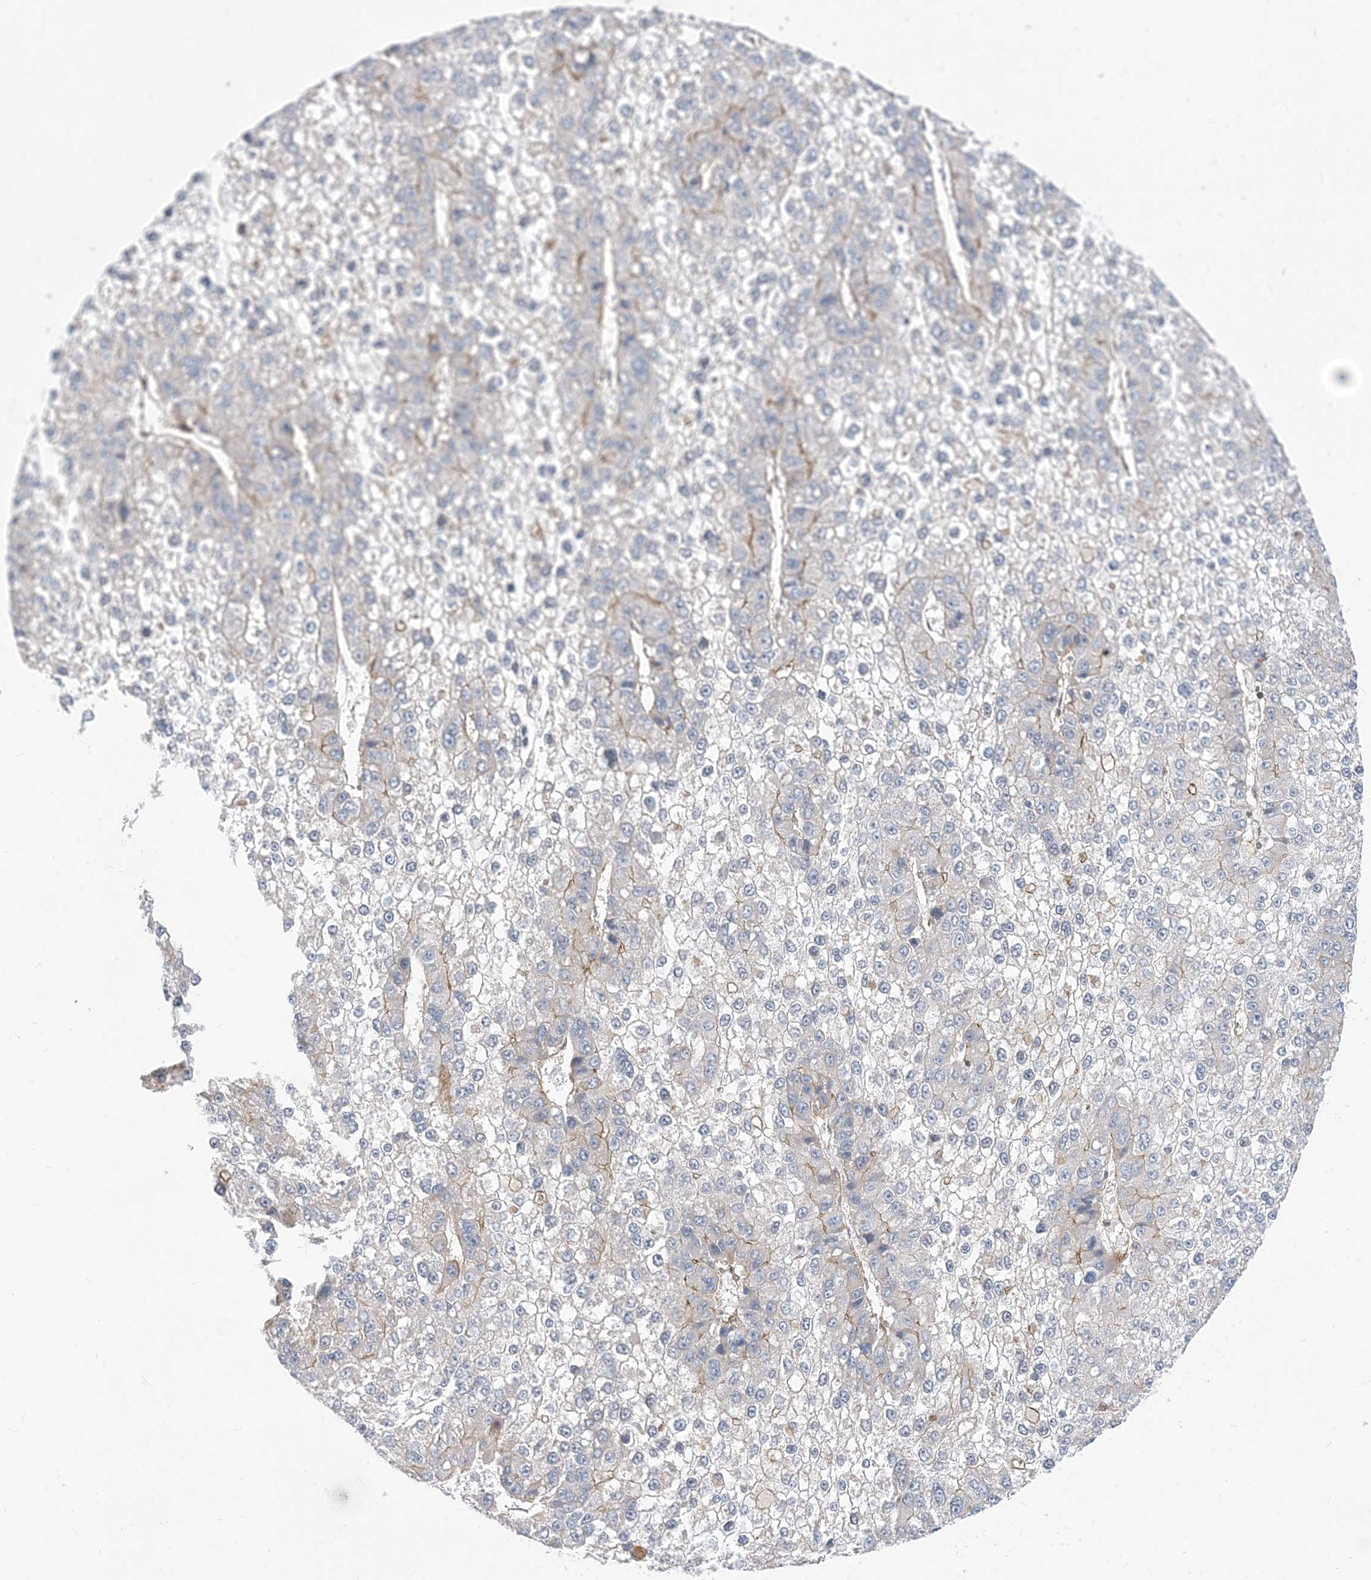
{"staining": {"intensity": "negative", "quantity": "none", "location": "none"}, "tissue": "liver cancer", "cell_type": "Tumor cells", "image_type": "cancer", "snomed": [{"axis": "morphology", "description": "Carcinoma, Hepatocellular, NOS"}, {"axis": "topography", "description": "Liver"}], "caption": "This is an immunohistochemistry (IHC) photomicrograph of human liver hepatocellular carcinoma. There is no expression in tumor cells.", "gene": "TYSND1", "patient": {"sex": "female", "age": 73}}